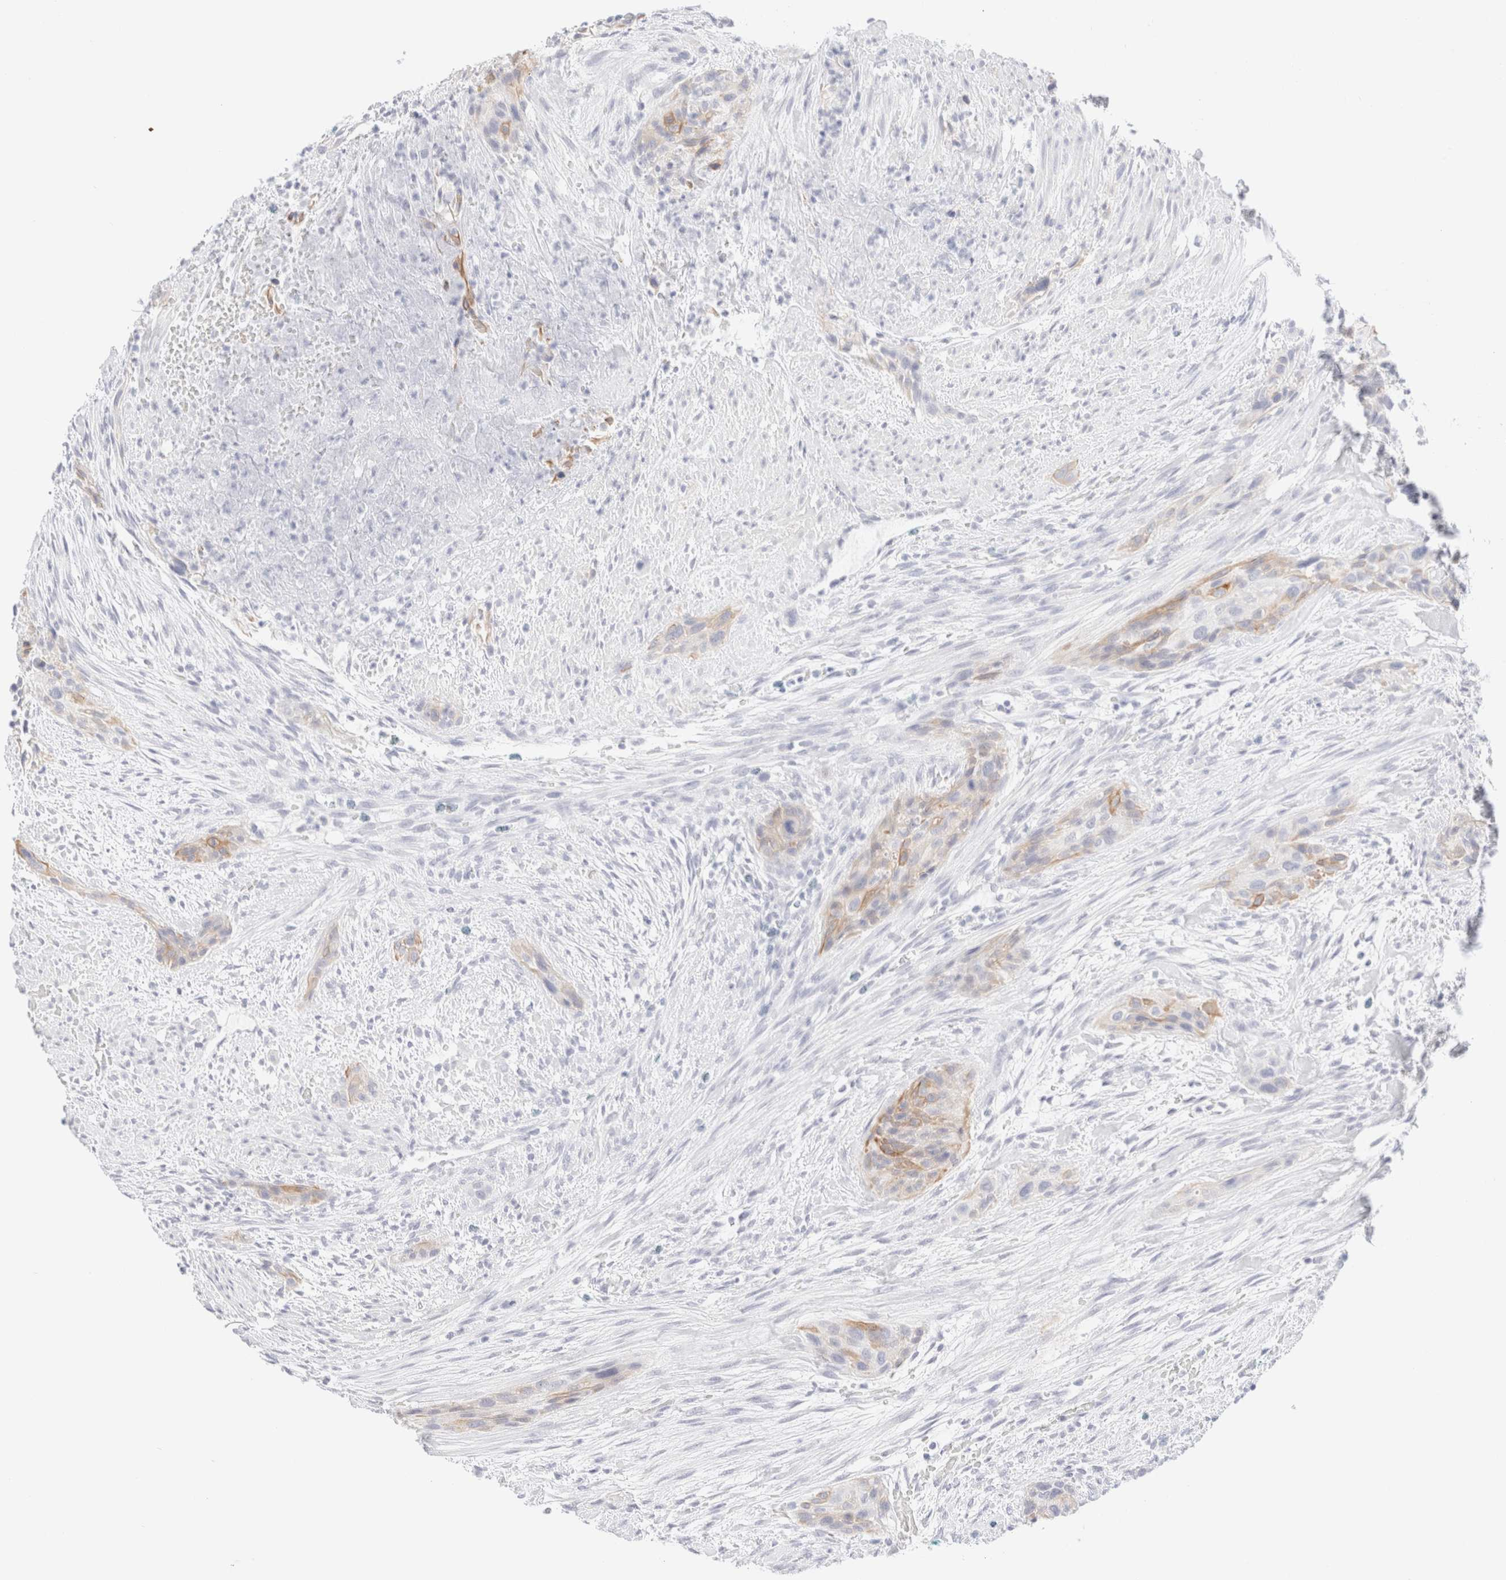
{"staining": {"intensity": "weak", "quantity": "<25%", "location": "cytoplasmic/membranous"}, "tissue": "urothelial cancer", "cell_type": "Tumor cells", "image_type": "cancer", "snomed": [{"axis": "morphology", "description": "Urothelial carcinoma, High grade"}, {"axis": "topography", "description": "Urinary bladder"}], "caption": "Tumor cells show no significant staining in urothelial cancer.", "gene": "KRT15", "patient": {"sex": "male", "age": 35}}